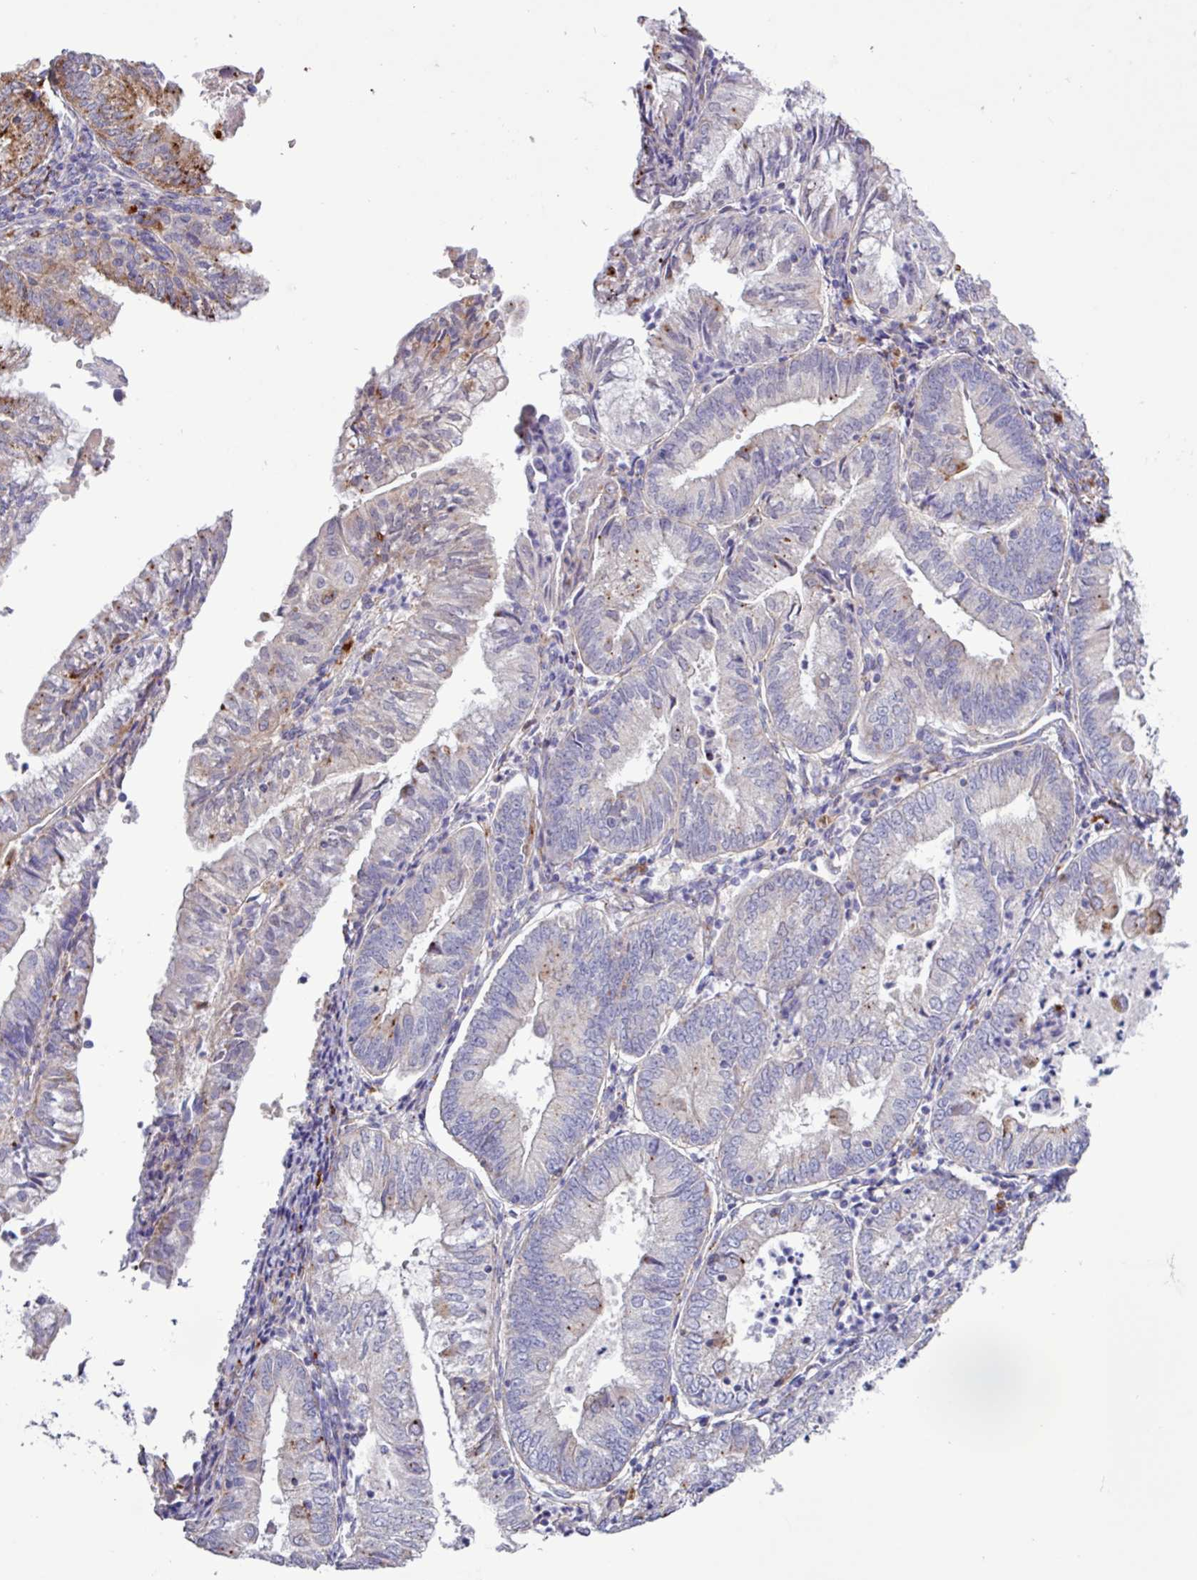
{"staining": {"intensity": "moderate", "quantity": "<25%", "location": "cytoplasmic/membranous"}, "tissue": "endometrial cancer", "cell_type": "Tumor cells", "image_type": "cancer", "snomed": [{"axis": "morphology", "description": "Adenocarcinoma, NOS"}, {"axis": "topography", "description": "Endometrium"}], "caption": "IHC photomicrograph of neoplastic tissue: adenocarcinoma (endometrial) stained using immunohistochemistry exhibits low levels of moderate protein expression localized specifically in the cytoplasmic/membranous of tumor cells, appearing as a cytoplasmic/membranous brown color.", "gene": "AMIGO2", "patient": {"sex": "female", "age": 55}}